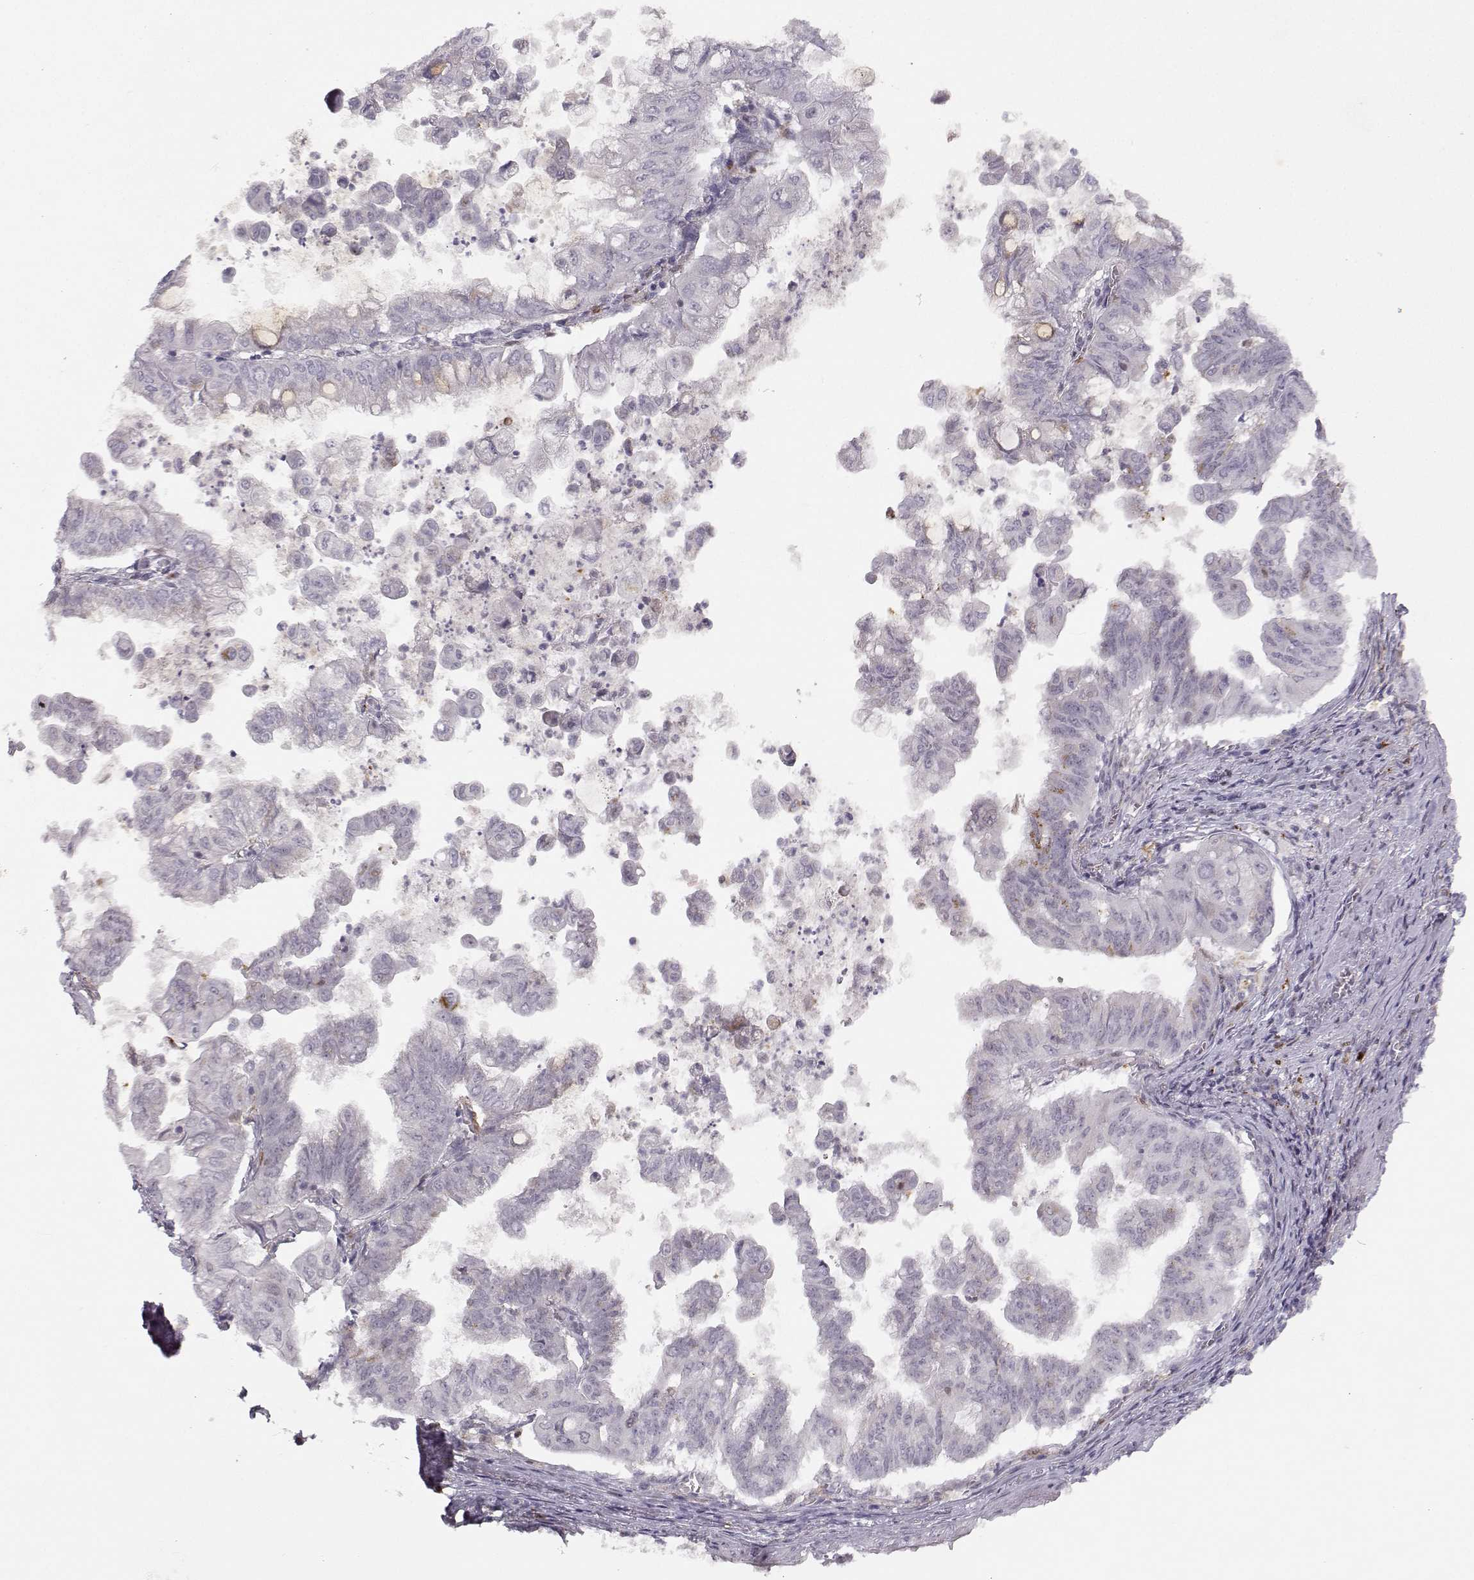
{"staining": {"intensity": "negative", "quantity": "none", "location": "none"}, "tissue": "stomach cancer", "cell_type": "Tumor cells", "image_type": "cancer", "snomed": [{"axis": "morphology", "description": "Adenocarcinoma, NOS"}, {"axis": "topography", "description": "Stomach, upper"}], "caption": "Immunohistochemistry histopathology image of neoplastic tissue: human adenocarcinoma (stomach) stained with DAB (3,3'-diaminobenzidine) shows no significant protein positivity in tumor cells. (DAB IHC with hematoxylin counter stain).", "gene": "HTR7", "patient": {"sex": "male", "age": 80}}